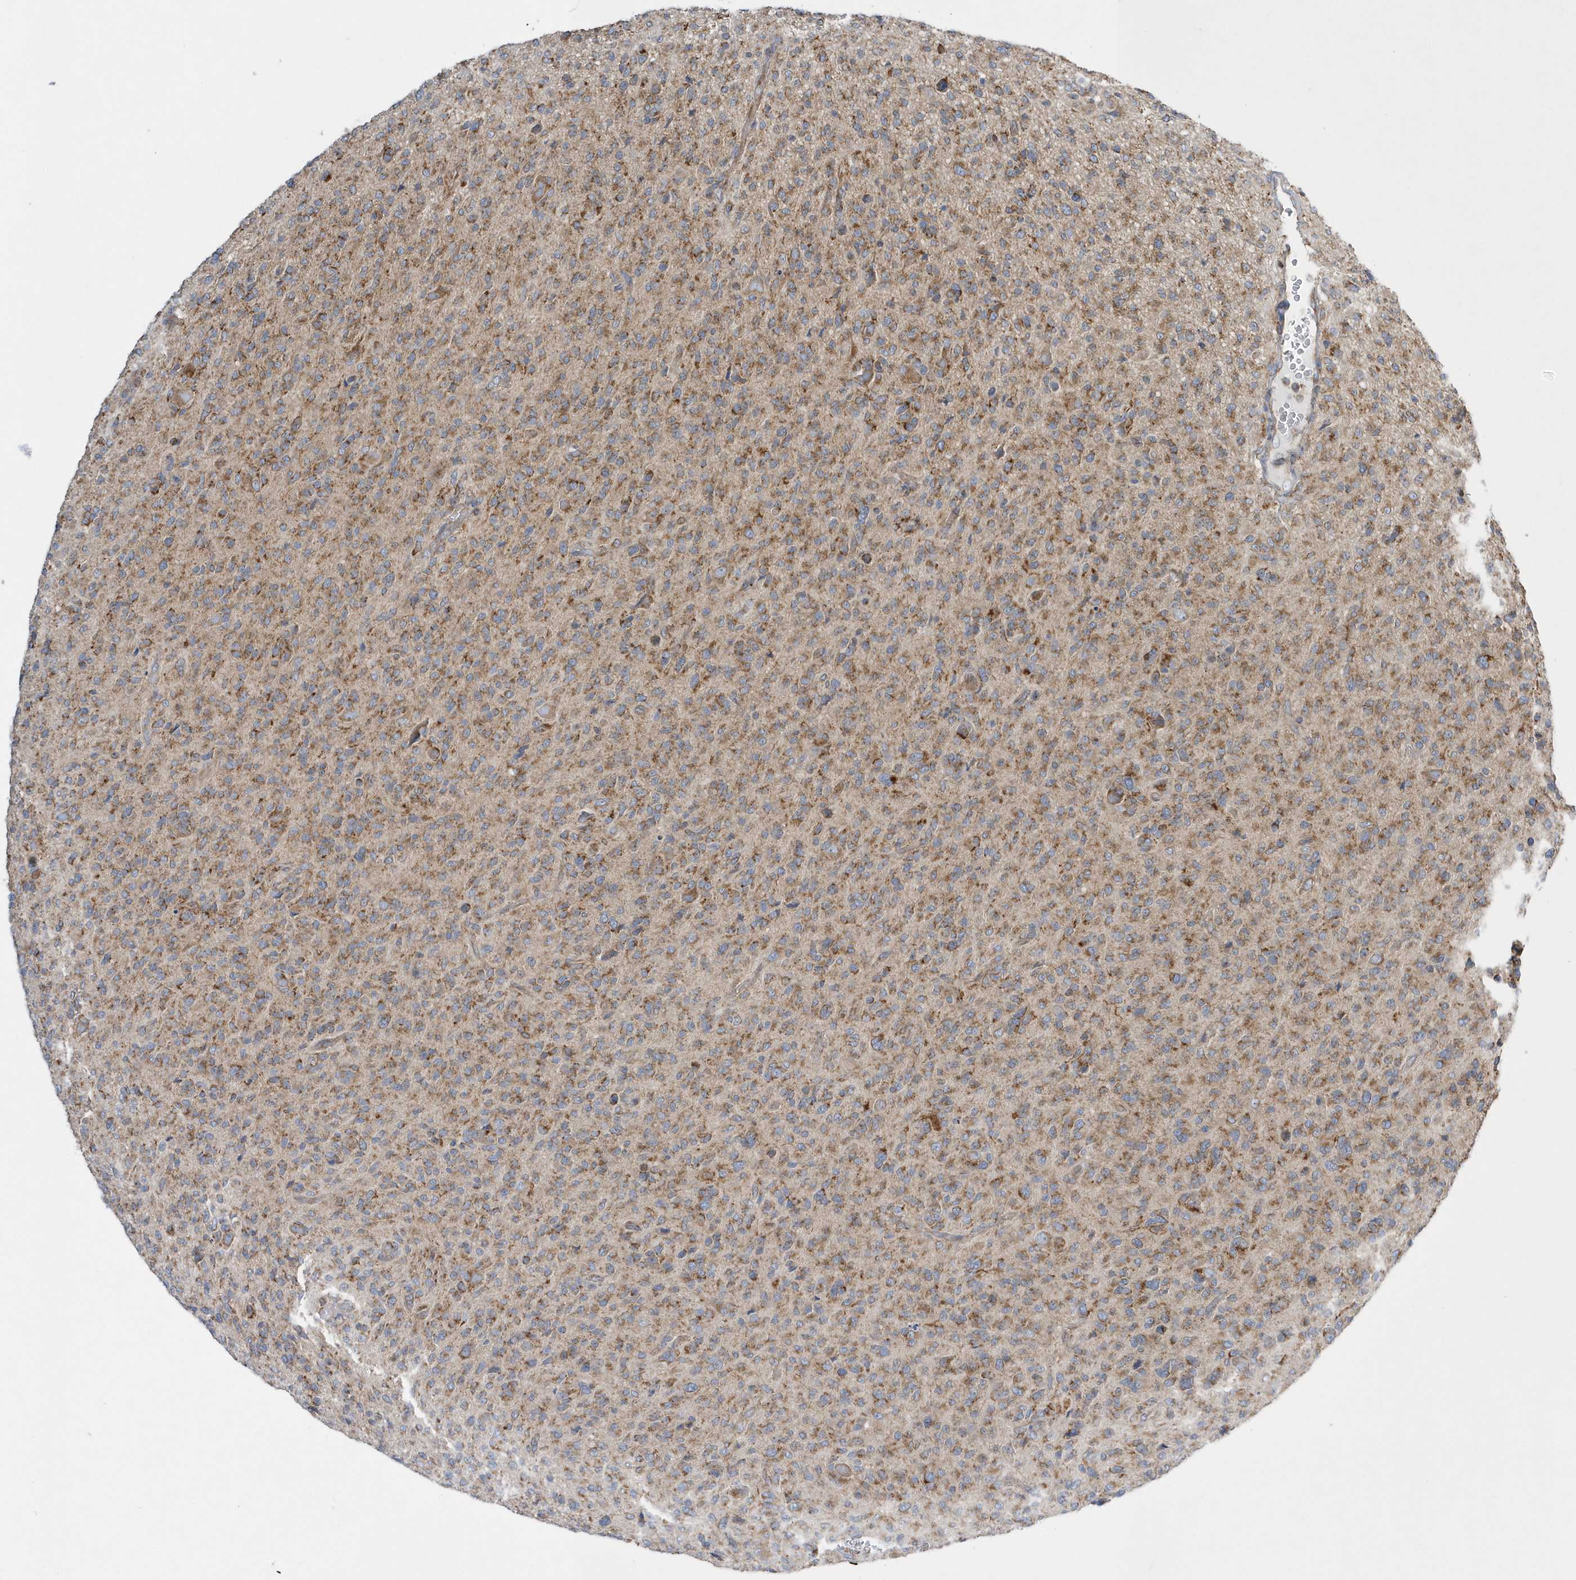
{"staining": {"intensity": "moderate", "quantity": ">75%", "location": "cytoplasmic/membranous"}, "tissue": "glioma", "cell_type": "Tumor cells", "image_type": "cancer", "snomed": [{"axis": "morphology", "description": "Glioma, malignant, High grade"}, {"axis": "topography", "description": "Brain"}], "caption": "The image reveals a brown stain indicating the presence of a protein in the cytoplasmic/membranous of tumor cells in malignant high-grade glioma.", "gene": "SPATA5", "patient": {"sex": "female", "age": 57}}